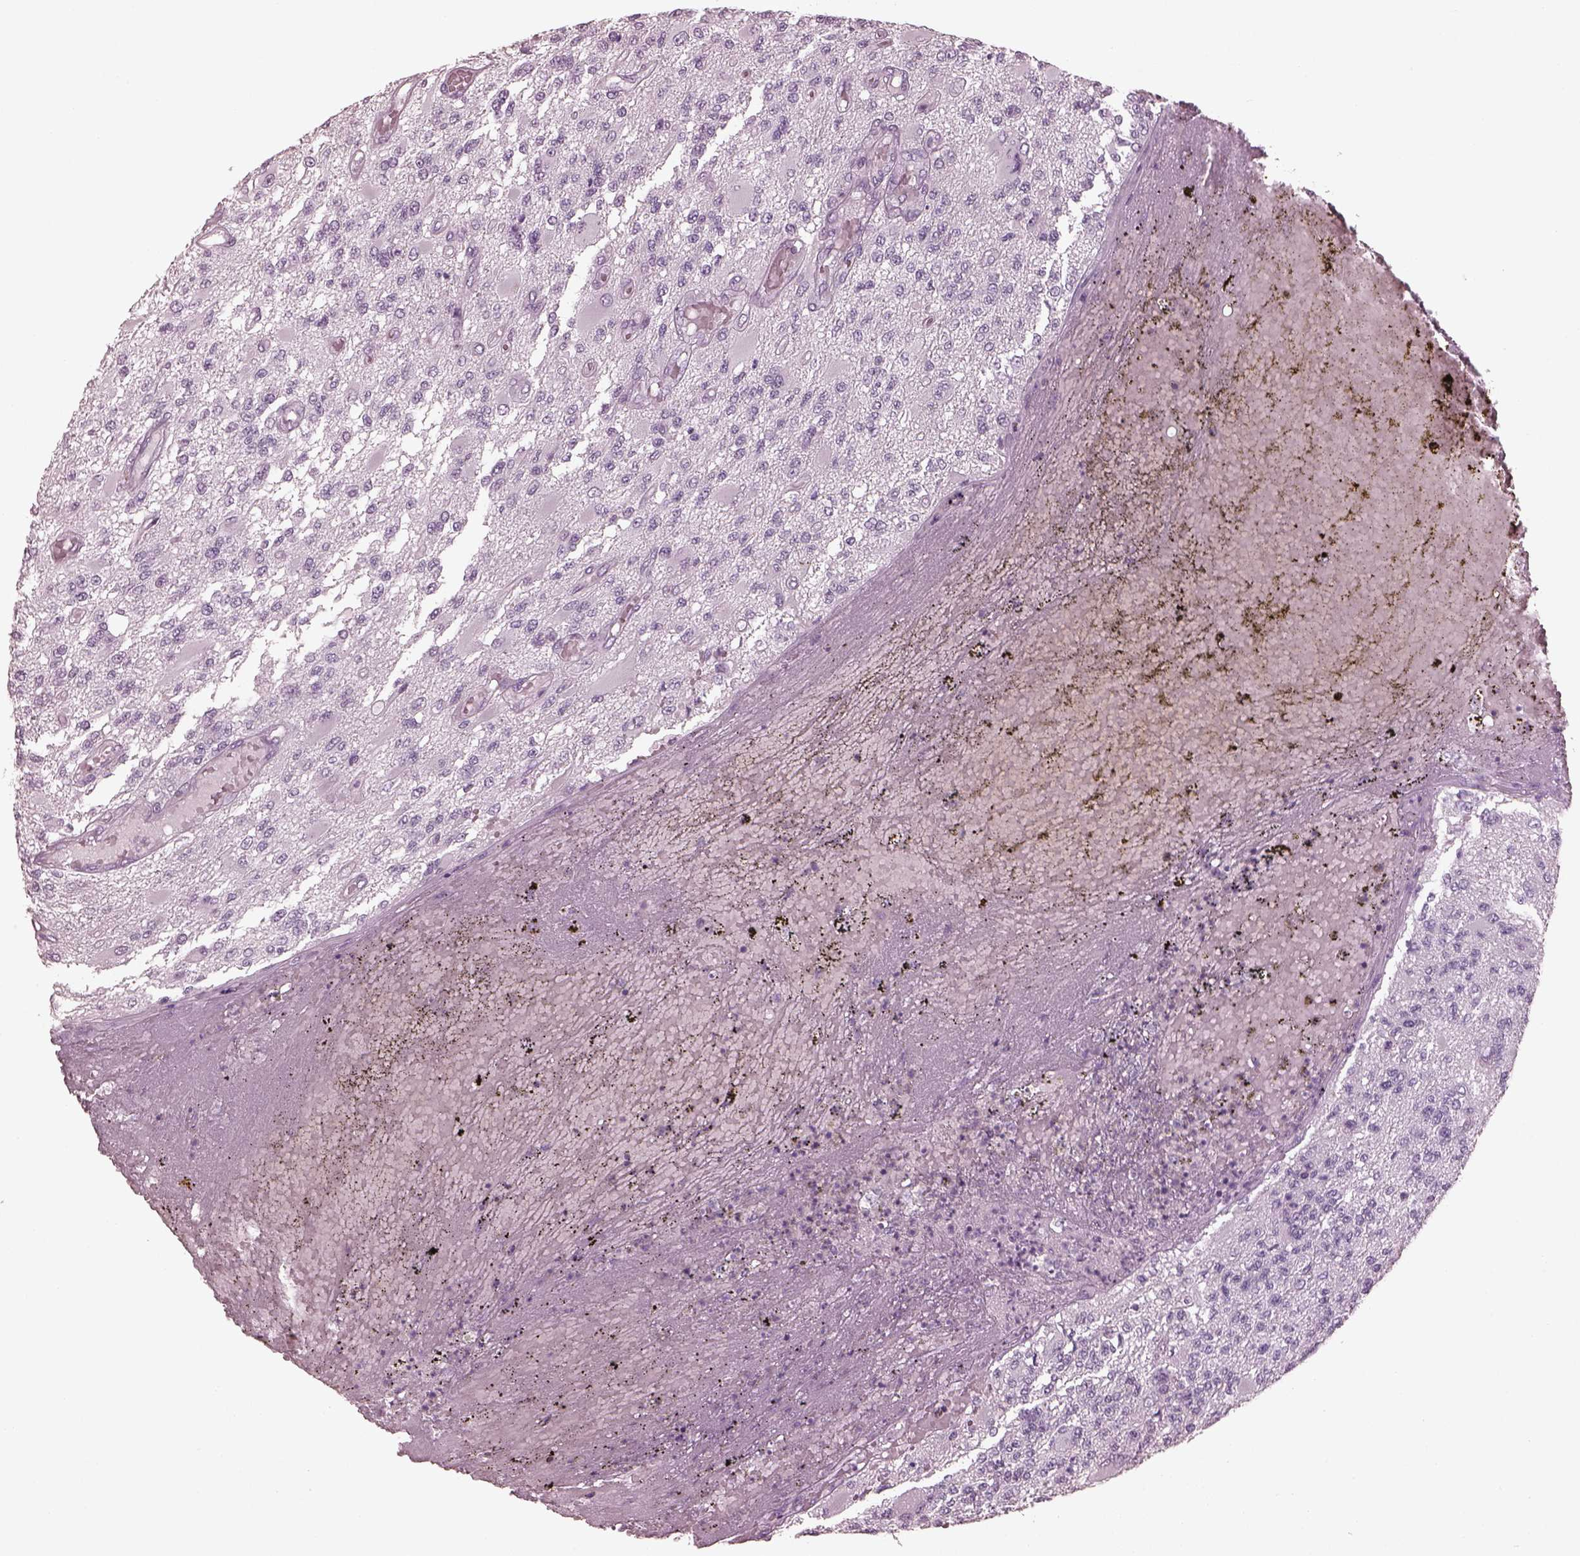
{"staining": {"intensity": "negative", "quantity": "none", "location": "none"}, "tissue": "glioma", "cell_type": "Tumor cells", "image_type": "cancer", "snomed": [{"axis": "morphology", "description": "Glioma, malignant, High grade"}, {"axis": "topography", "description": "Brain"}], "caption": "A photomicrograph of human high-grade glioma (malignant) is negative for staining in tumor cells.", "gene": "C2orf81", "patient": {"sex": "female", "age": 63}}